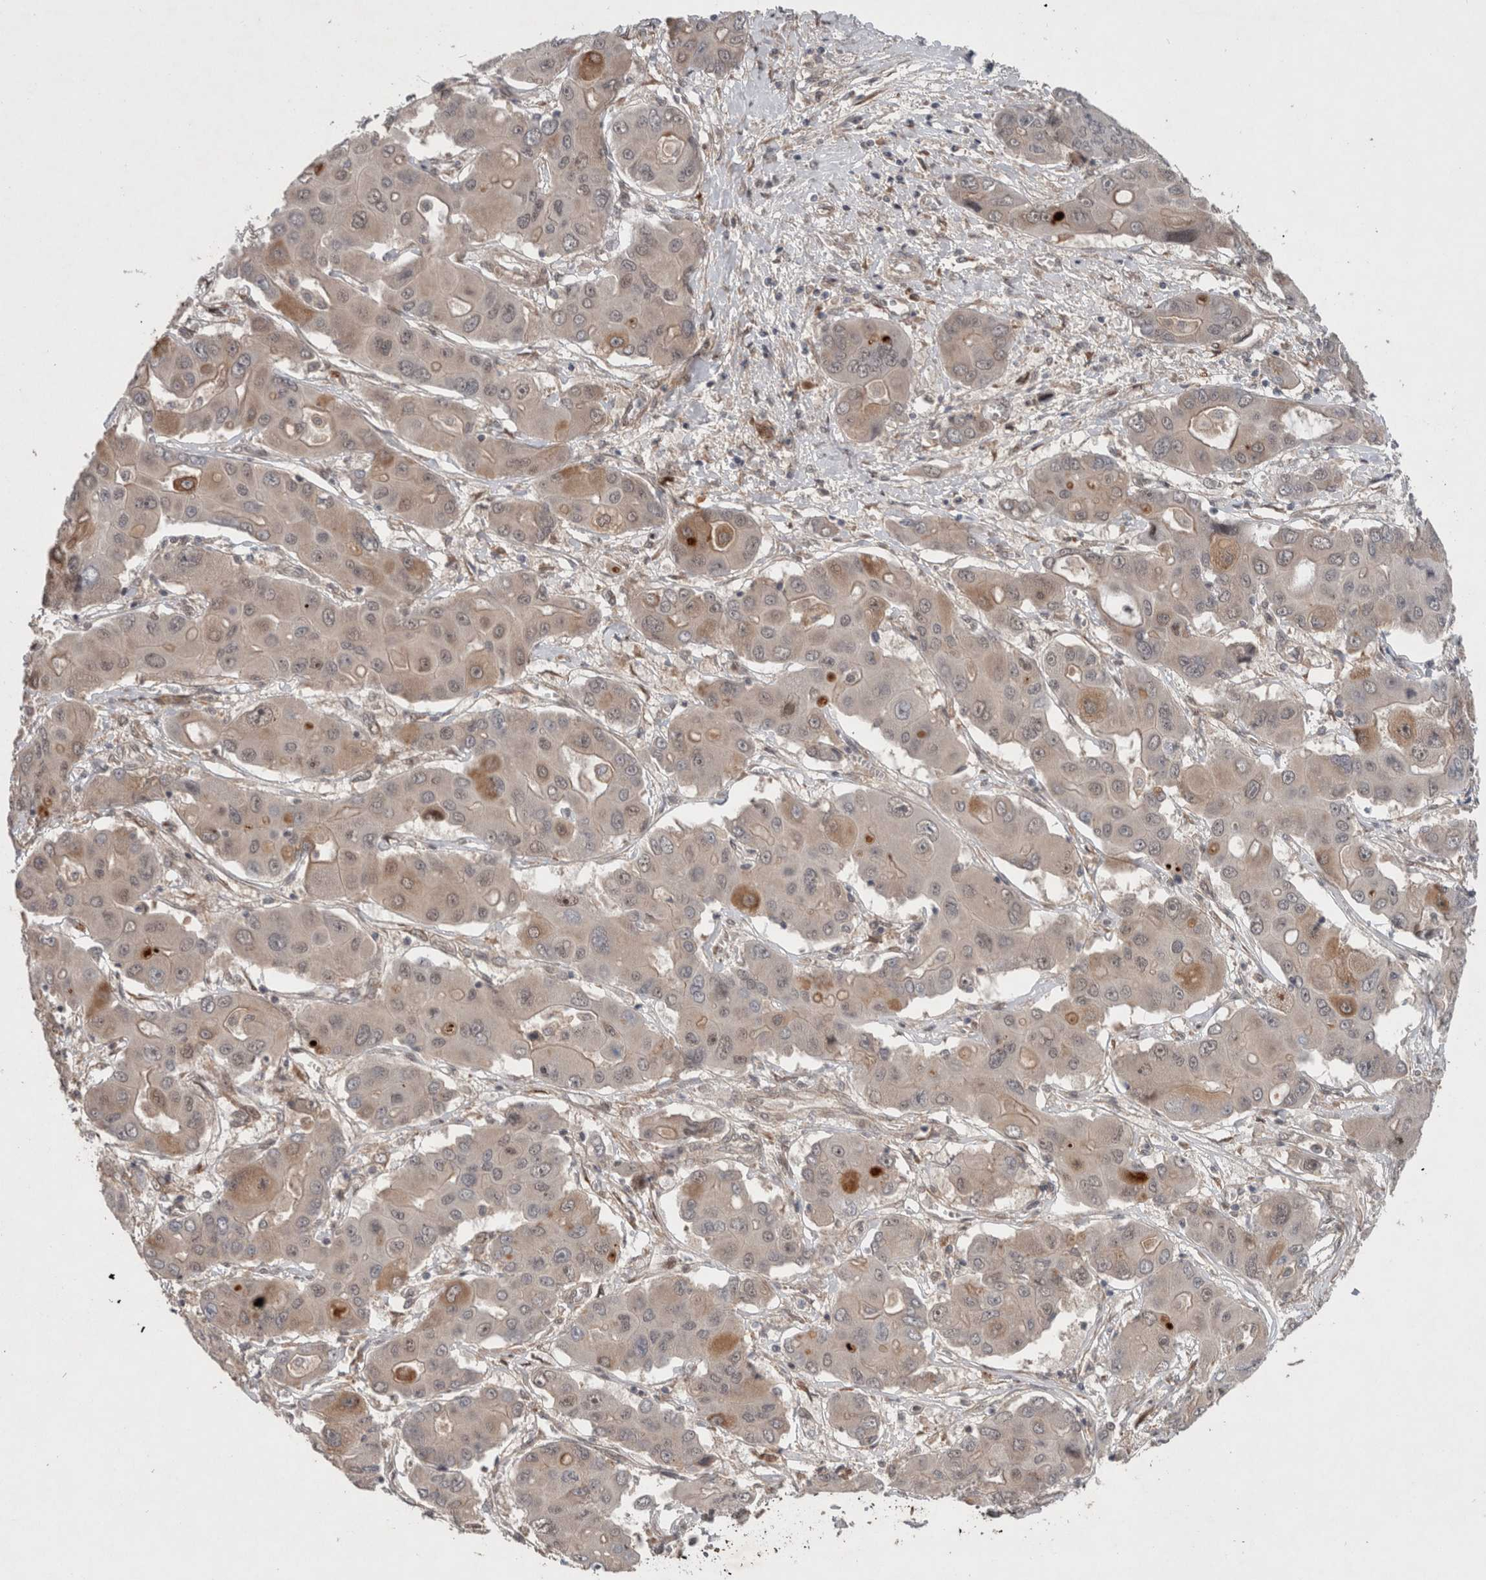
{"staining": {"intensity": "moderate", "quantity": "<25%", "location": "cytoplasmic/membranous"}, "tissue": "liver cancer", "cell_type": "Tumor cells", "image_type": "cancer", "snomed": [{"axis": "morphology", "description": "Cholangiocarcinoma"}, {"axis": "topography", "description": "Liver"}], "caption": "Liver cholangiocarcinoma stained for a protein displays moderate cytoplasmic/membranous positivity in tumor cells.", "gene": "GIMAP6", "patient": {"sex": "male", "age": 67}}